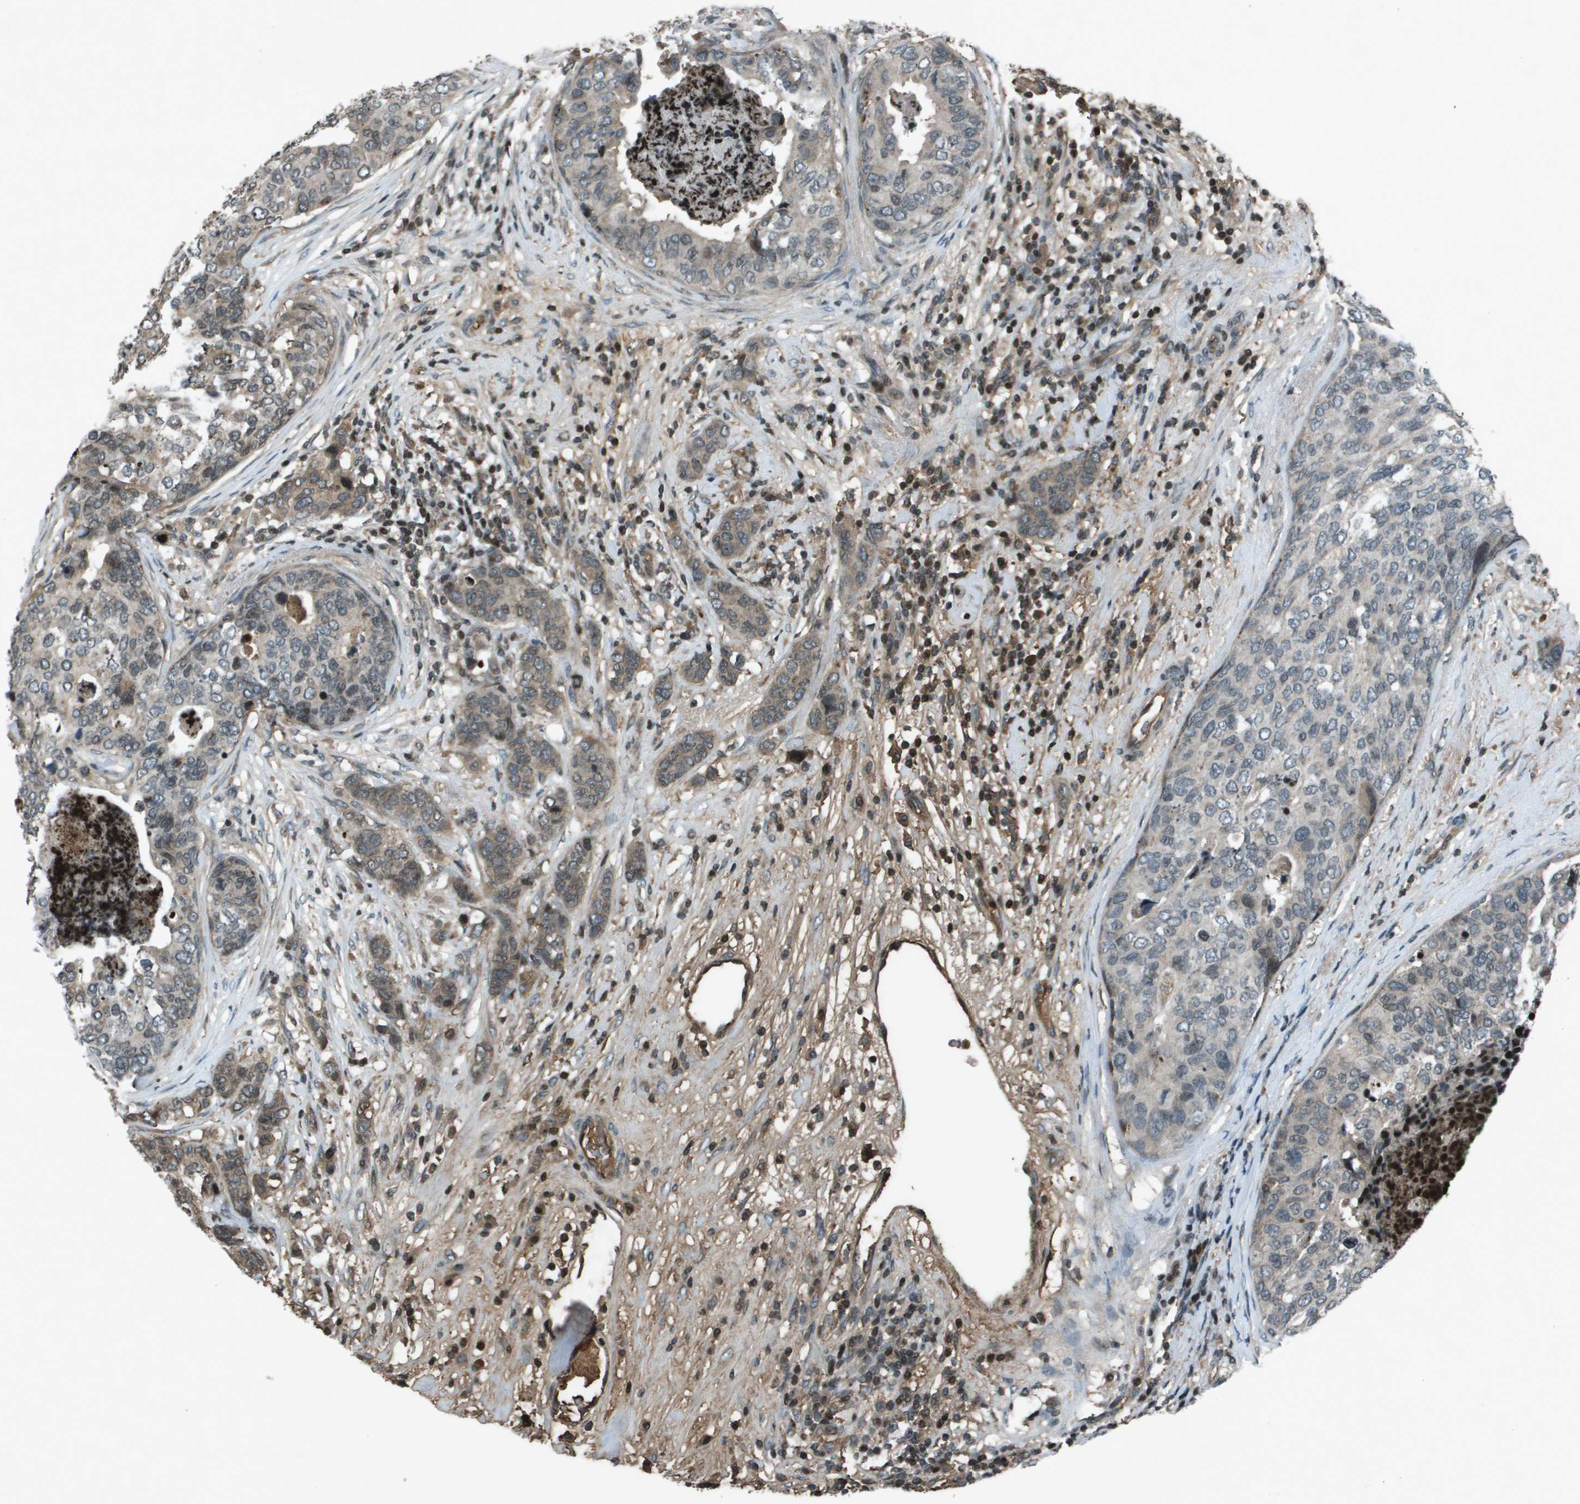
{"staining": {"intensity": "weak", "quantity": "<25%", "location": "cytoplasmic/membranous"}, "tissue": "breast cancer", "cell_type": "Tumor cells", "image_type": "cancer", "snomed": [{"axis": "morphology", "description": "Lobular carcinoma"}, {"axis": "topography", "description": "Breast"}], "caption": "This is a micrograph of immunohistochemistry (IHC) staining of breast cancer (lobular carcinoma), which shows no expression in tumor cells.", "gene": "CXCL12", "patient": {"sex": "female", "age": 59}}